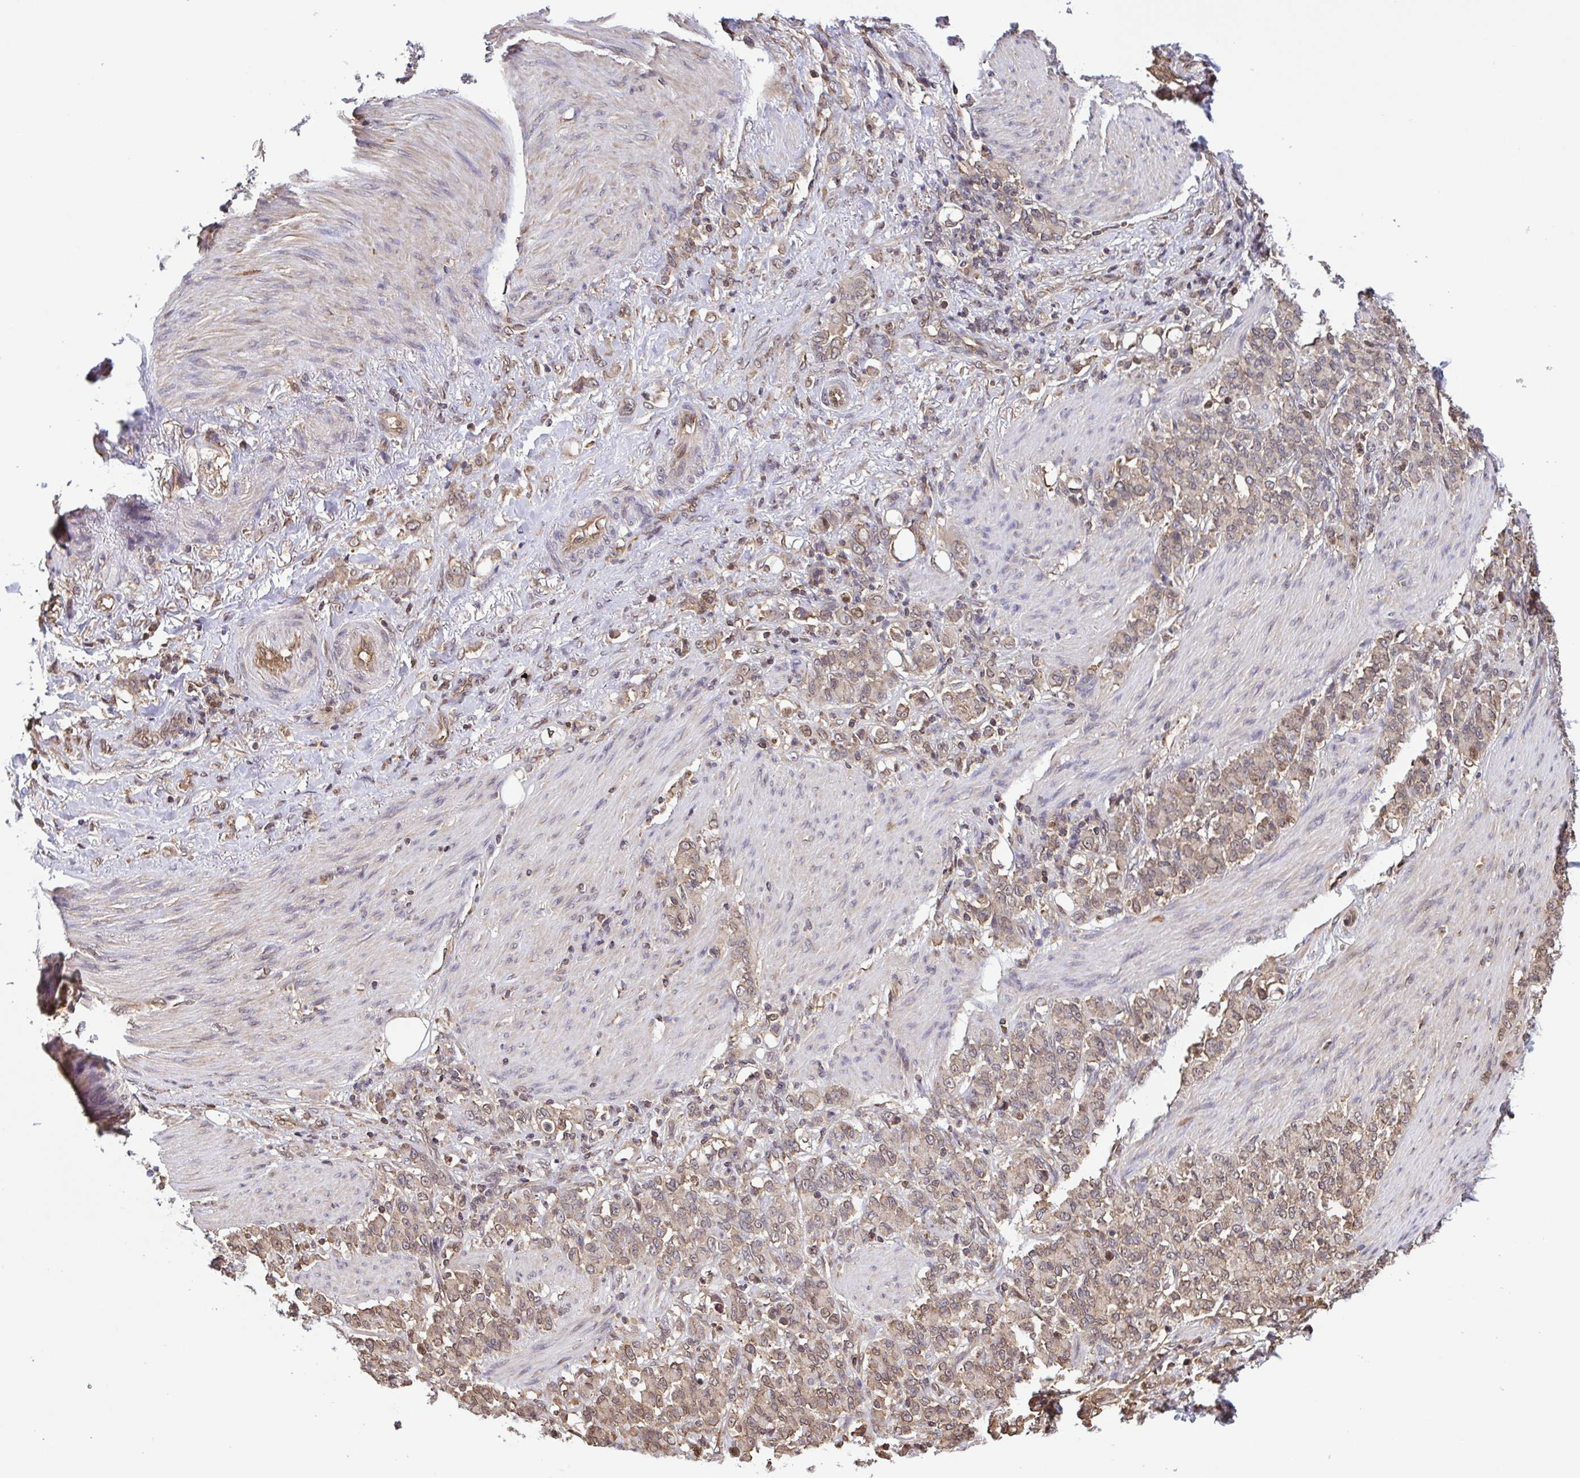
{"staining": {"intensity": "weak", "quantity": ">75%", "location": "cytoplasmic/membranous"}, "tissue": "stomach cancer", "cell_type": "Tumor cells", "image_type": "cancer", "snomed": [{"axis": "morphology", "description": "Adenocarcinoma, NOS"}, {"axis": "topography", "description": "Stomach"}], "caption": "Stomach cancer (adenocarcinoma) tissue reveals weak cytoplasmic/membranous staining in about >75% of tumor cells, visualized by immunohistochemistry. (DAB IHC with brightfield microscopy, high magnification).", "gene": "SEC63", "patient": {"sex": "female", "age": 79}}